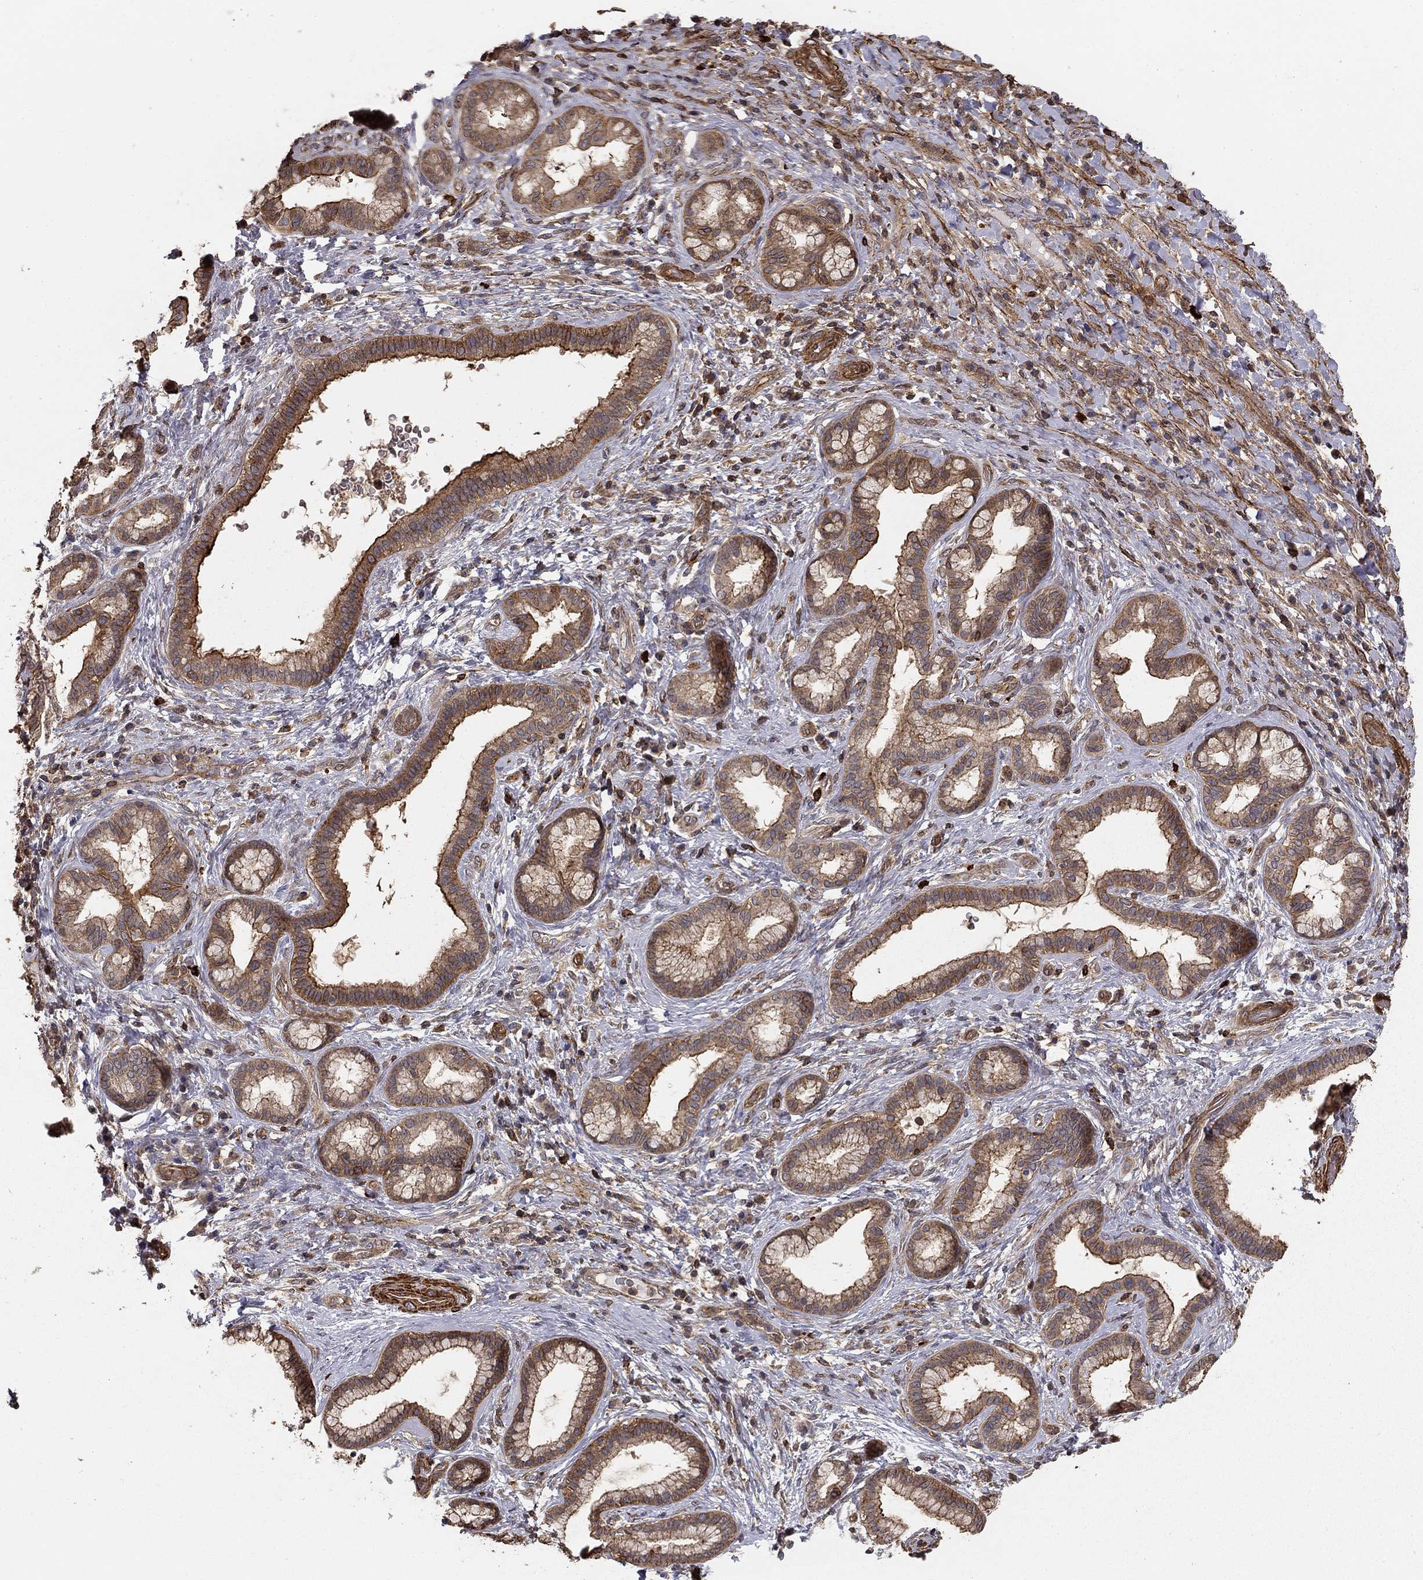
{"staining": {"intensity": "moderate", "quantity": "<25%", "location": "cytoplasmic/membranous"}, "tissue": "liver cancer", "cell_type": "Tumor cells", "image_type": "cancer", "snomed": [{"axis": "morphology", "description": "Cholangiocarcinoma"}, {"axis": "topography", "description": "Liver"}], "caption": "Liver cancer tissue demonstrates moderate cytoplasmic/membranous positivity in about <25% of tumor cells, visualized by immunohistochemistry. The staining was performed using DAB to visualize the protein expression in brown, while the nuclei were stained in blue with hematoxylin (Magnification: 20x).", "gene": "HABP4", "patient": {"sex": "female", "age": 73}}